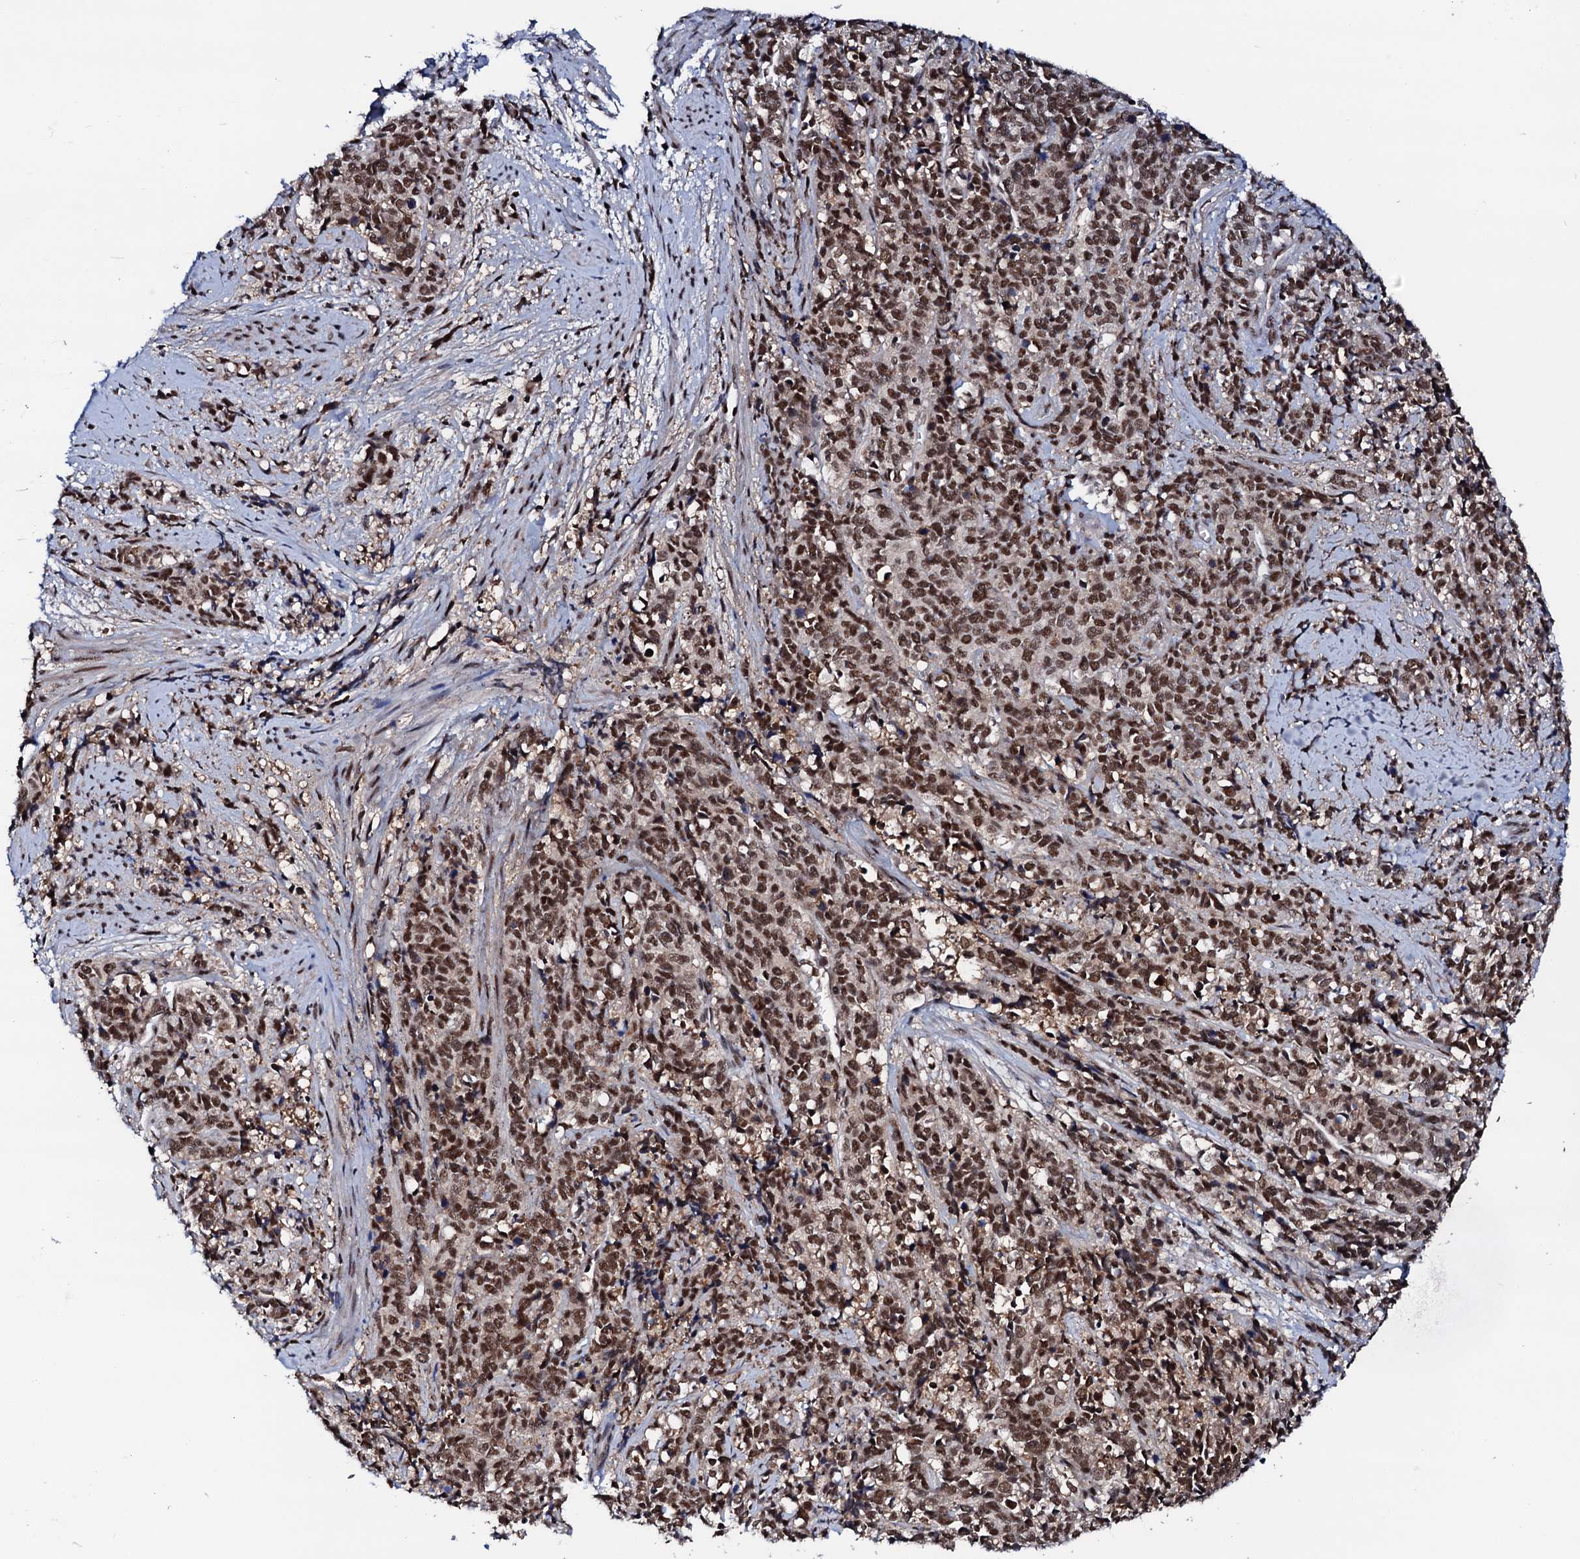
{"staining": {"intensity": "strong", "quantity": ">75%", "location": "nuclear"}, "tissue": "cervical cancer", "cell_type": "Tumor cells", "image_type": "cancer", "snomed": [{"axis": "morphology", "description": "Squamous cell carcinoma, NOS"}, {"axis": "topography", "description": "Cervix"}], "caption": "High-magnification brightfield microscopy of squamous cell carcinoma (cervical) stained with DAB (brown) and counterstained with hematoxylin (blue). tumor cells exhibit strong nuclear positivity is present in about>75% of cells. (DAB (3,3'-diaminobenzidine) IHC, brown staining for protein, blue staining for nuclei).", "gene": "PRPF18", "patient": {"sex": "female", "age": 60}}